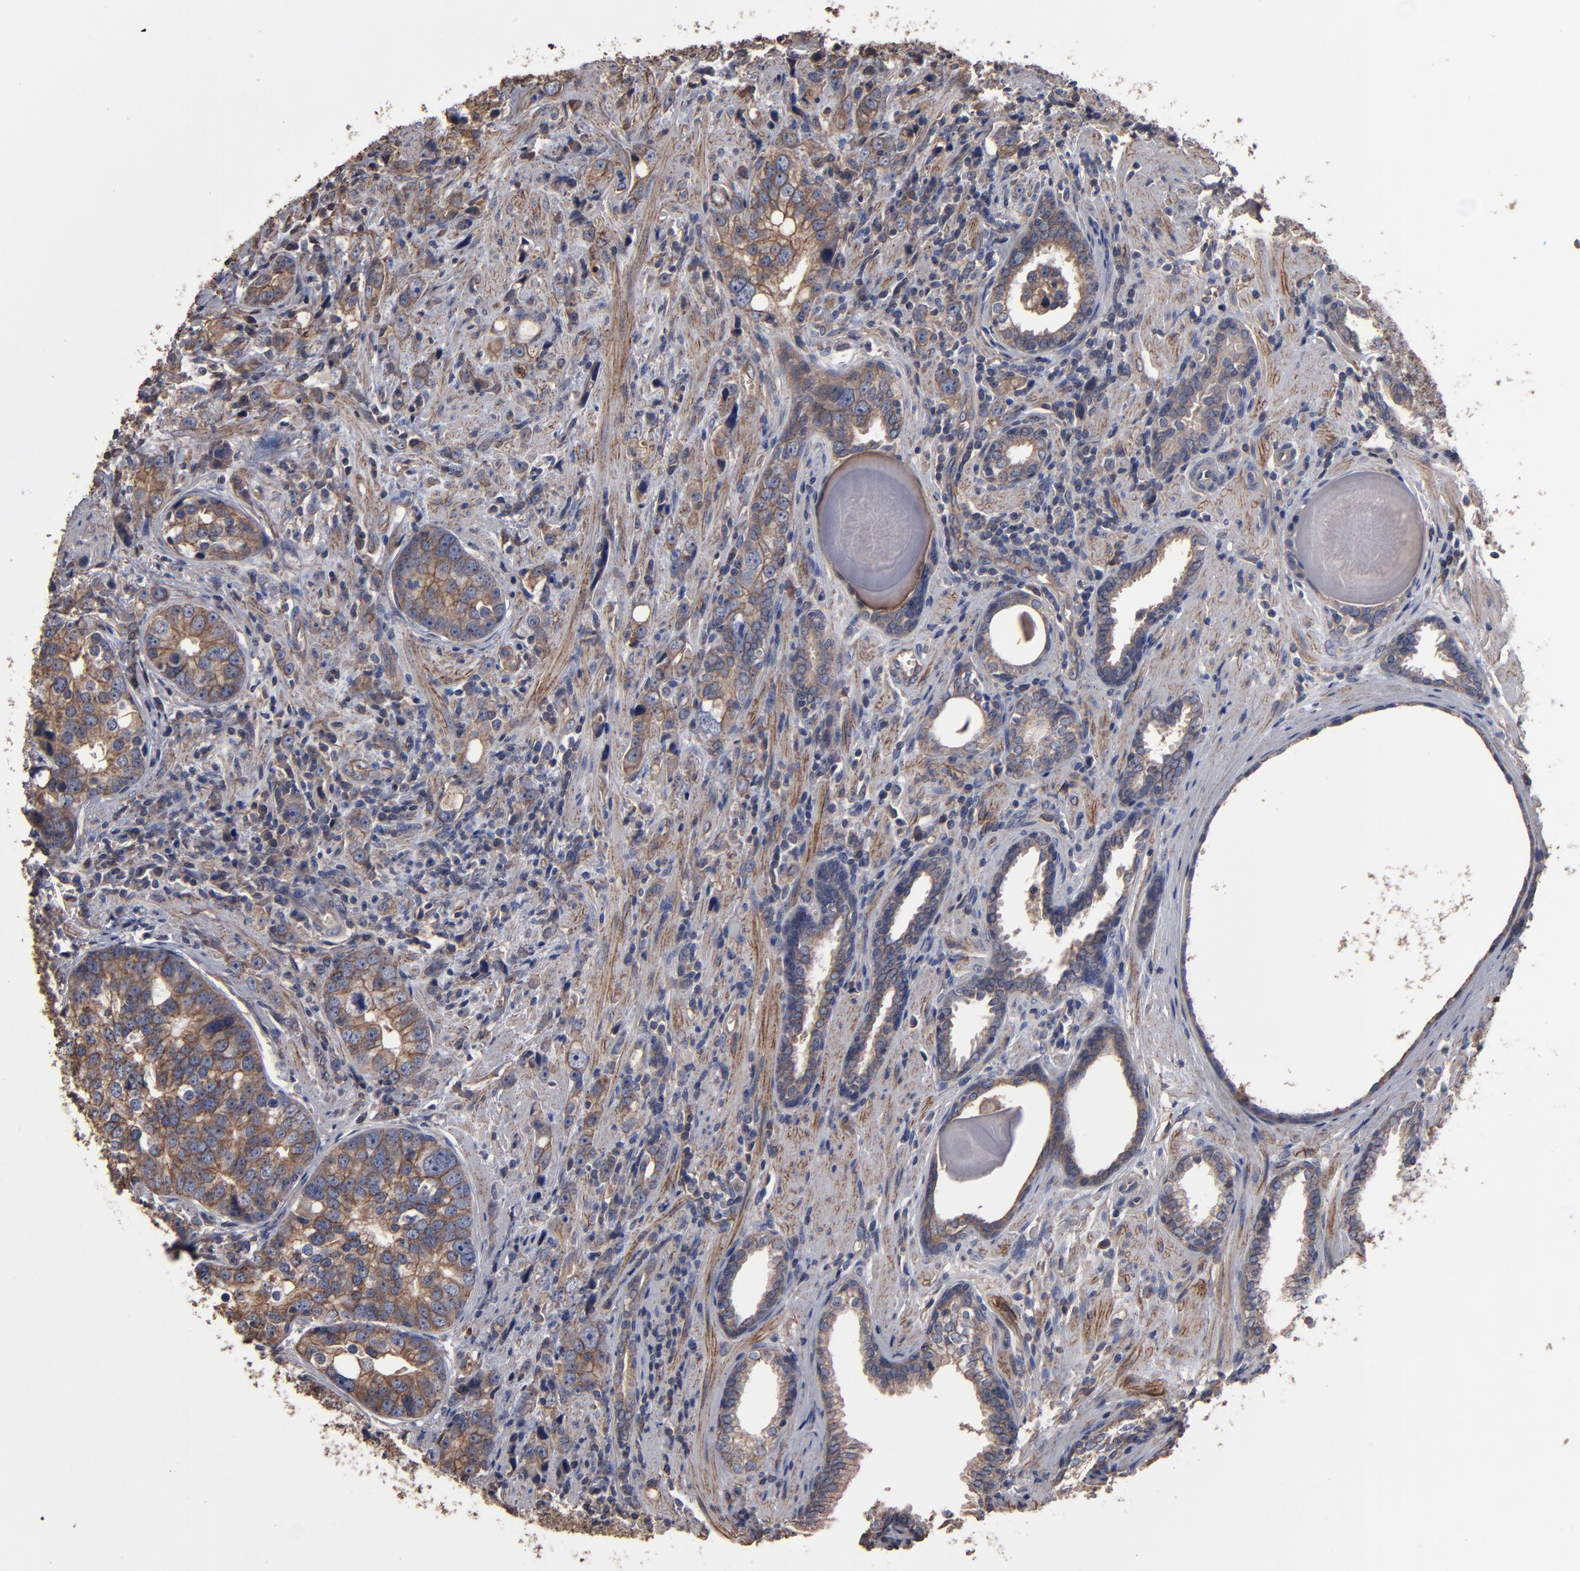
{"staining": {"intensity": "weak", "quantity": ">75%", "location": "cytoplasmic/membranous"}, "tissue": "prostate cancer", "cell_type": "Tumor cells", "image_type": "cancer", "snomed": [{"axis": "morphology", "description": "Adenocarcinoma, High grade"}, {"axis": "topography", "description": "Prostate"}], "caption": "Immunohistochemistry of adenocarcinoma (high-grade) (prostate) shows low levels of weak cytoplasmic/membranous expression in about >75% of tumor cells.", "gene": "DMD", "patient": {"sex": "male", "age": 71}}